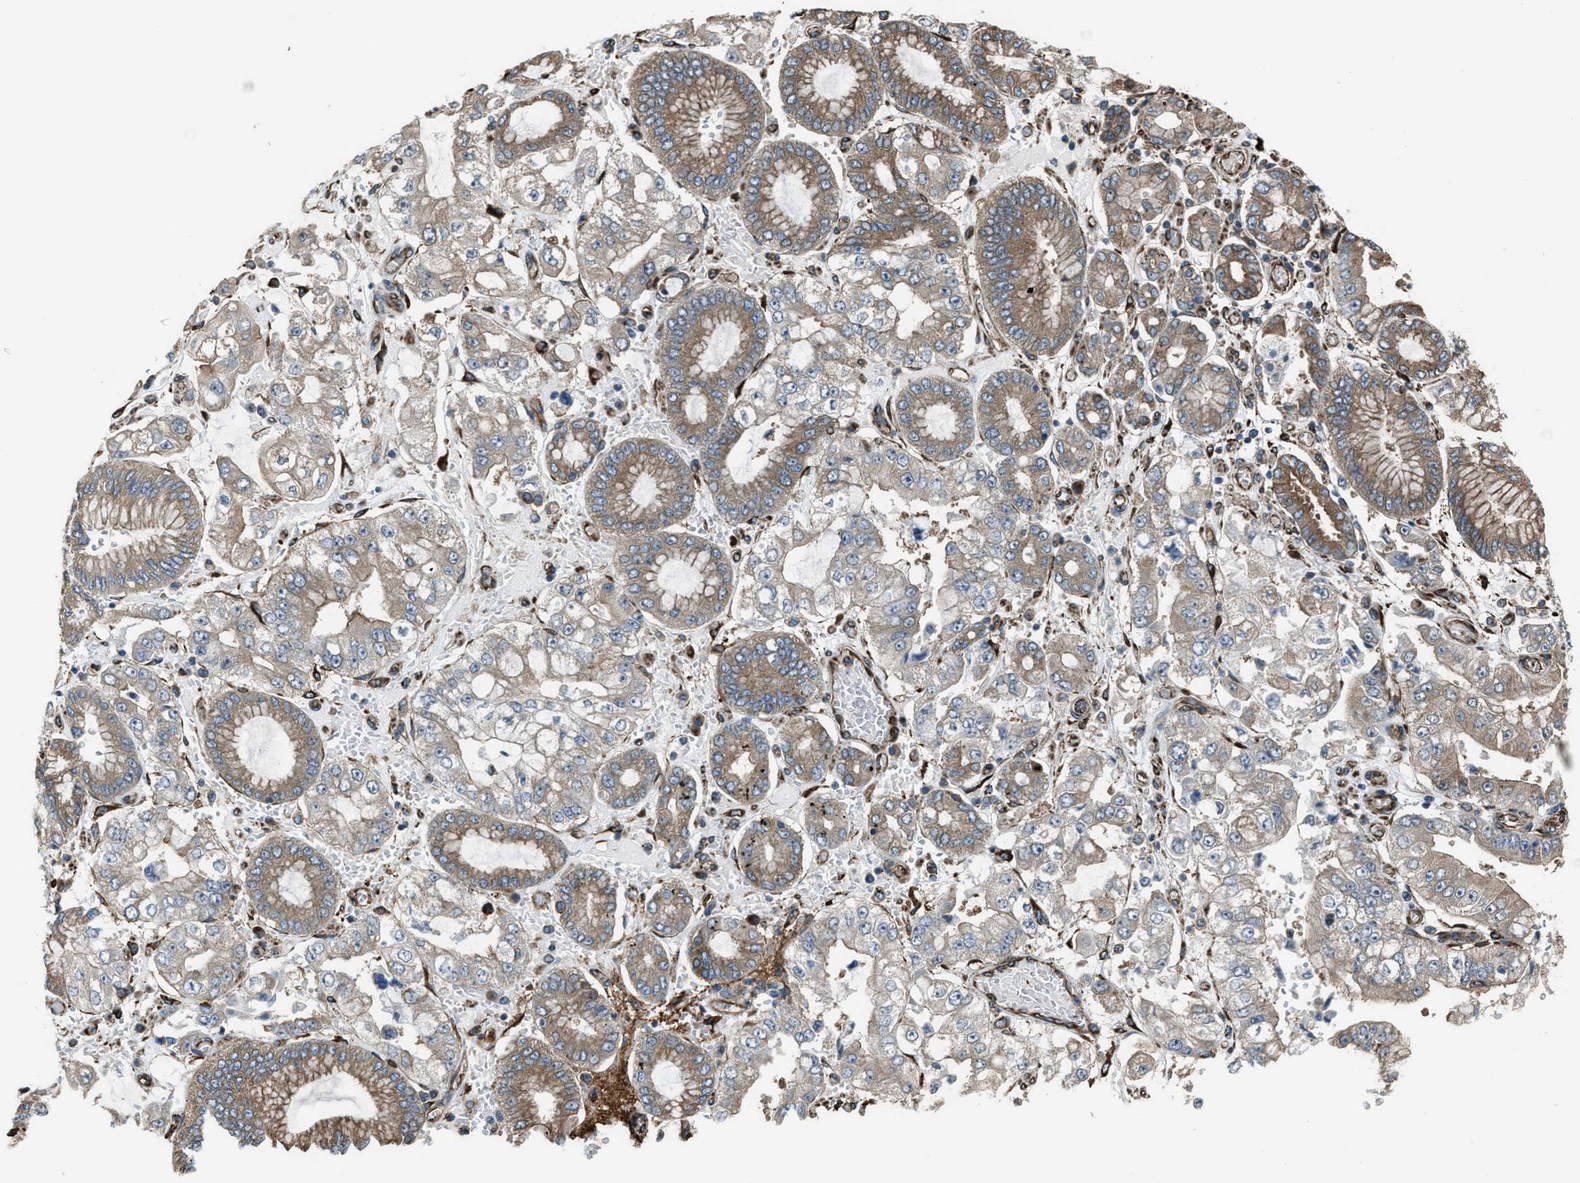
{"staining": {"intensity": "moderate", "quantity": ">75%", "location": "cytoplasmic/membranous"}, "tissue": "stomach cancer", "cell_type": "Tumor cells", "image_type": "cancer", "snomed": [{"axis": "morphology", "description": "Adenocarcinoma, NOS"}, {"axis": "topography", "description": "Stomach"}], "caption": "Immunohistochemical staining of adenocarcinoma (stomach) demonstrates moderate cytoplasmic/membranous protein positivity in about >75% of tumor cells.", "gene": "TRPC1", "patient": {"sex": "male", "age": 76}}